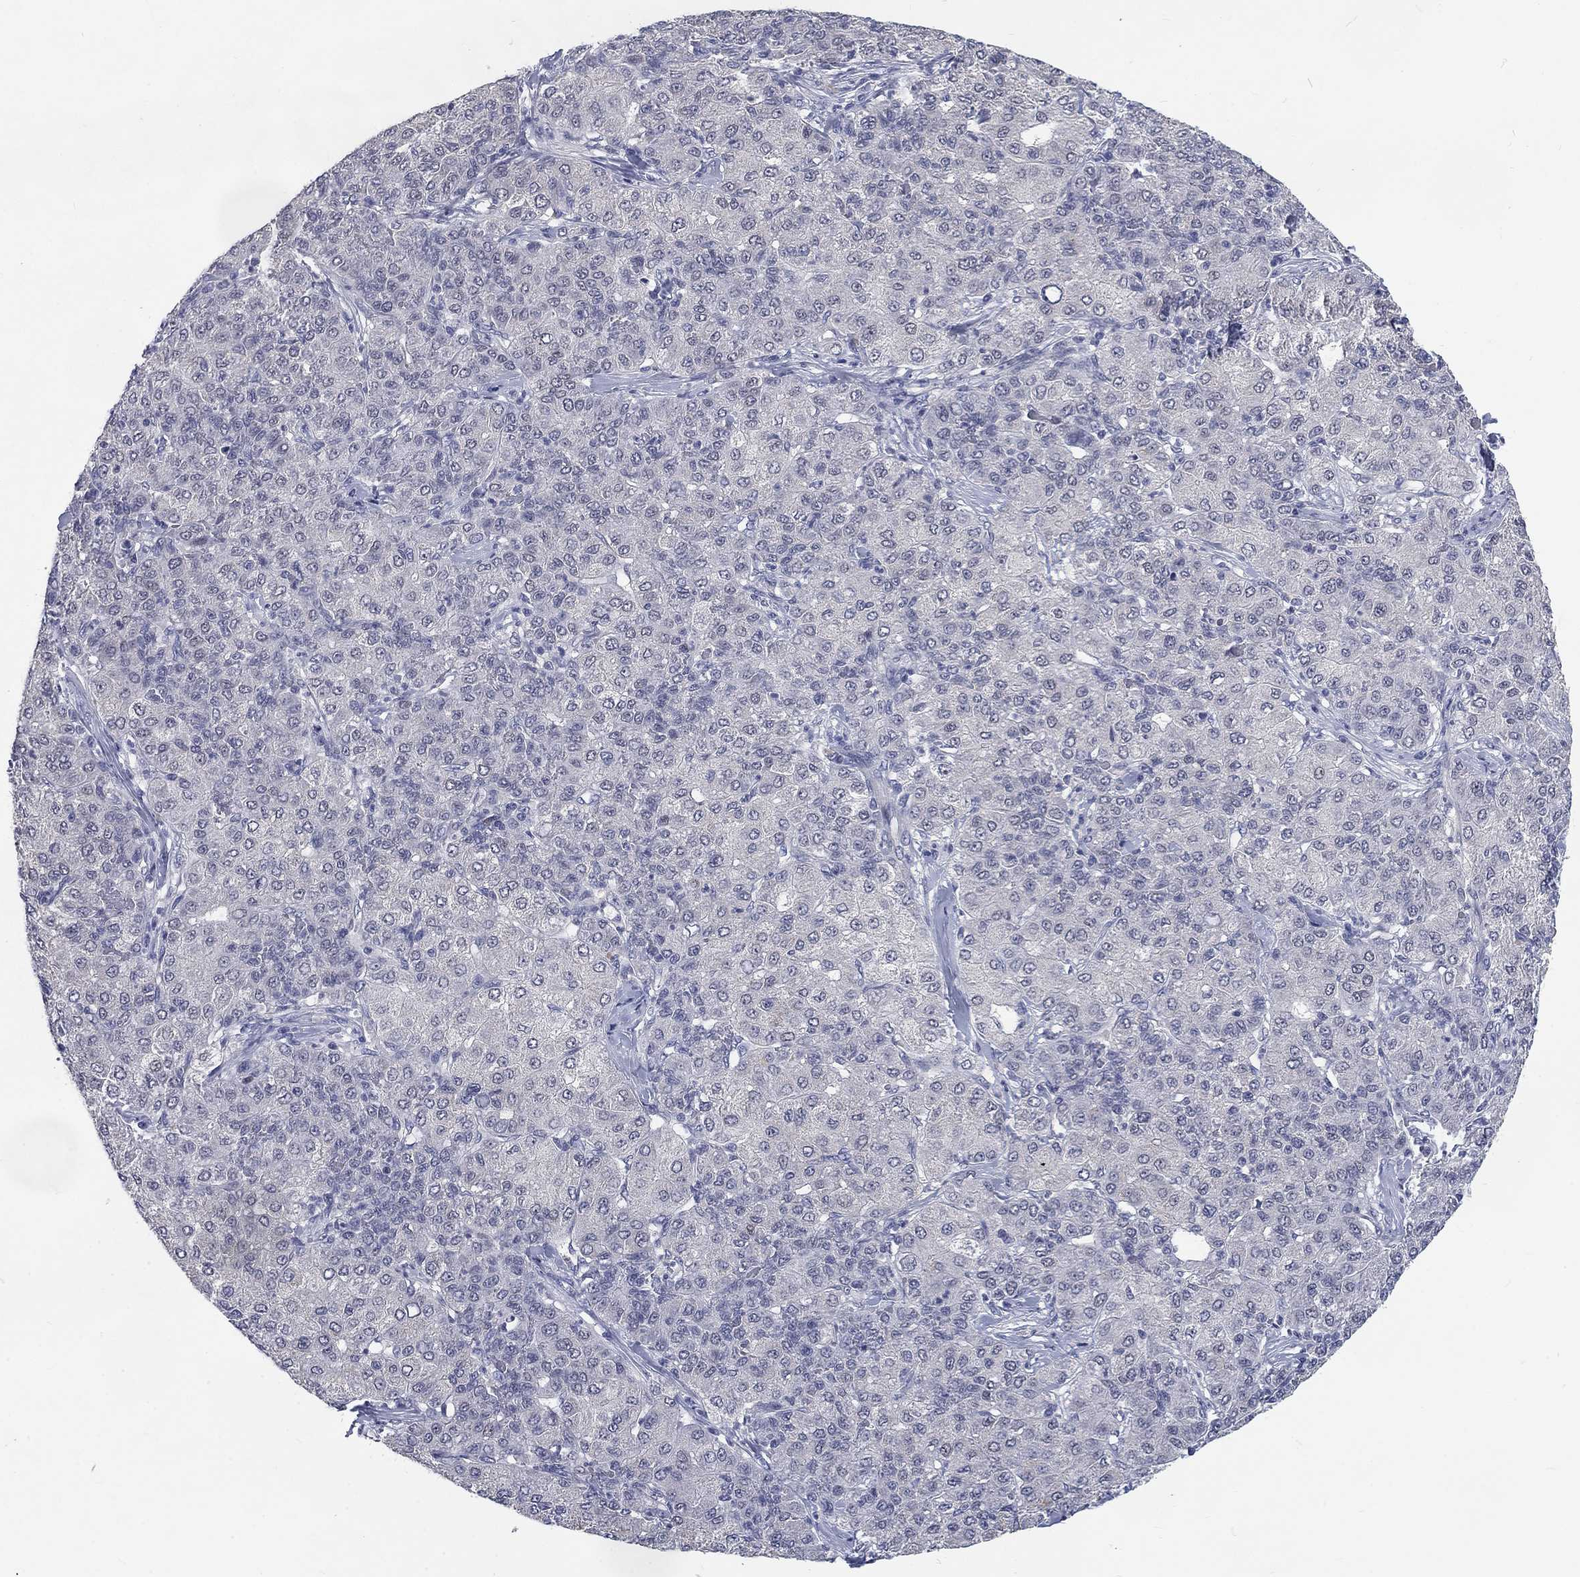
{"staining": {"intensity": "negative", "quantity": "none", "location": "none"}, "tissue": "liver cancer", "cell_type": "Tumor cells", "image_type": "cancer", "snomed": [{"axis": "morphology", "description": "Carcinoma, Hepatocellular, NOS"}, {"axis": "topography", "description": "Liver"}], "caption": "IHC histopathology image of liver cancer stained for a protein (brown), which reveals no expression in tumor cells. (DAB (3,3'-diaminobenzidine) immunohistochemistry with hematoxylin counter stain).", "gene": "PHKA1", "patient": {"sex": "male", "age": 65}}